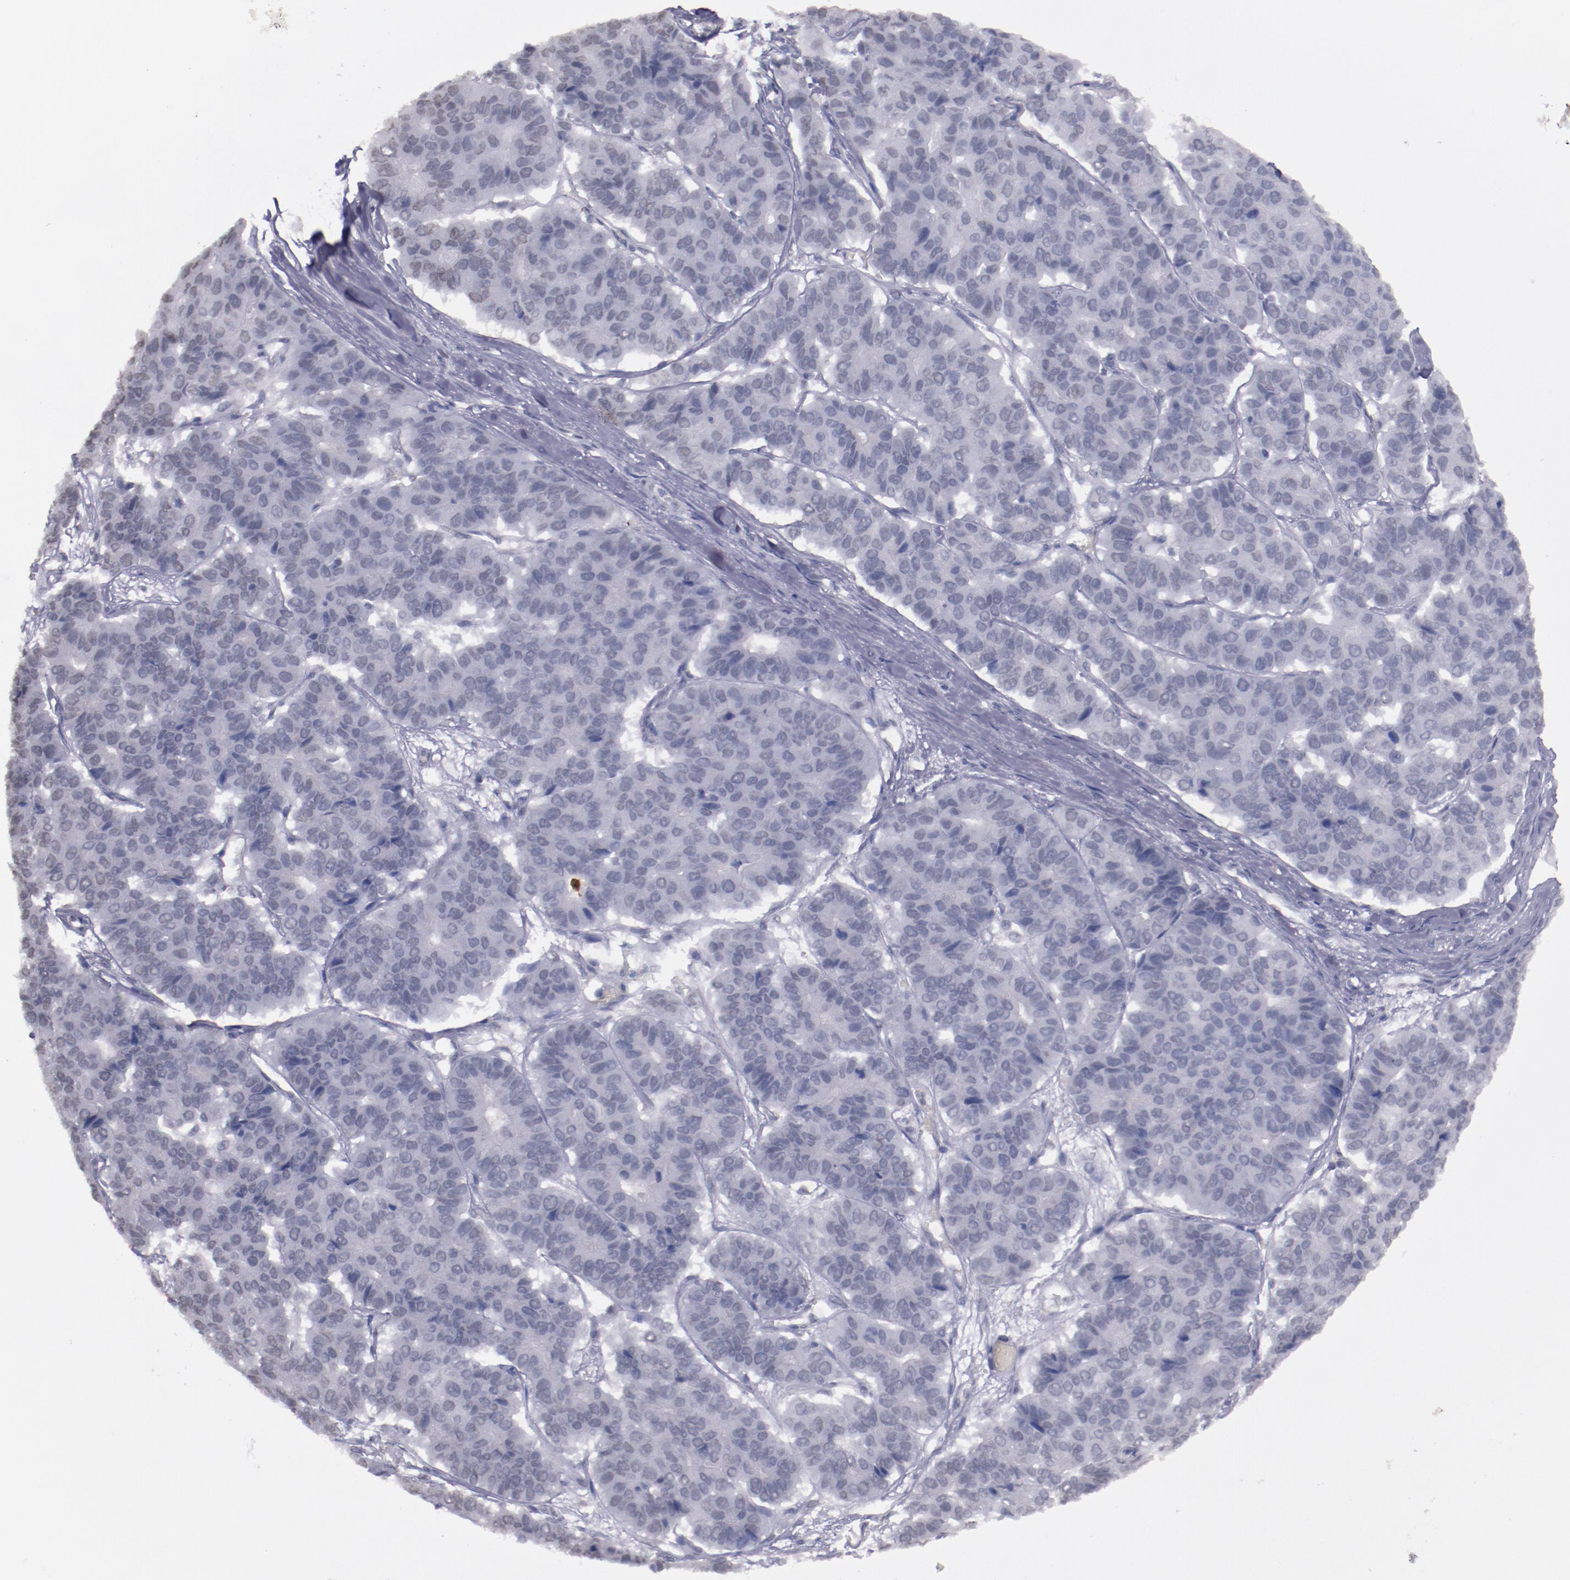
{"staining": {"intensity": "negative", "quantity": "none", "location": "none"}, "tissue": "pancreatic cancer", "cell_type": "Tumor cells", "image_type": "cancer", "snomed": [{"axis": "morphology", "description": "Adenocarcinoma, NOS"}, {"axis": "topography", "description": "Pancreas"}], "caption": "This micrograph is of pancreatic adenocarcinoma stained with IHC to label a protein in brown with the nuclei are counter-stained blue. There is no expression in tumor cells.", "gene": "IRF4", "patient": {"sex": "male", "age": 50}}